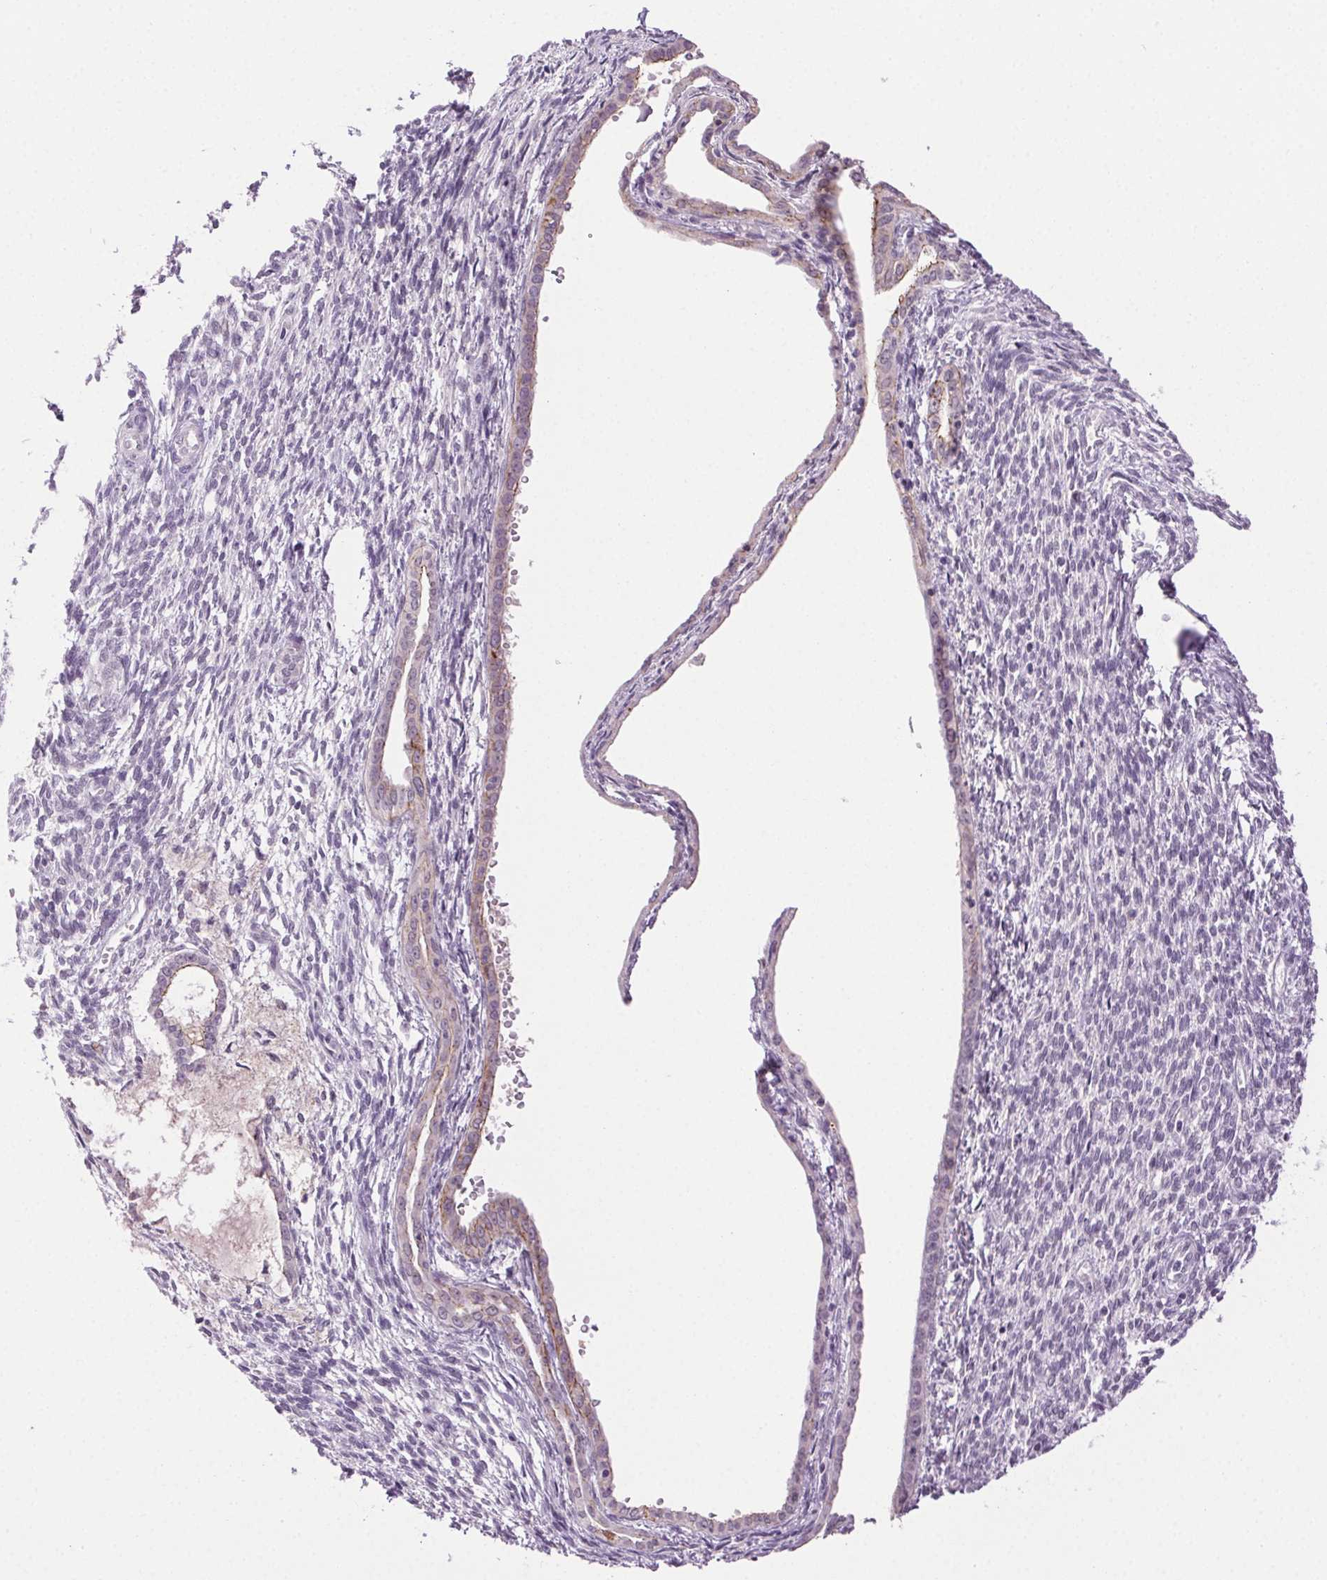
{"staining": {"intensity": "negative", "quantity": "none", "location": "none"}, "tissue": "endometrial cancer", "cell_type": "Tumor cells", "image_type": "cancer", "snomed": [{"axis": "morphology", "description": "Adenocarcinoma, NOS"}, {"axis": "topography", "description": "Endometrium"}], "caption": "A photomicrograph of endometrial cancer (adenocarcinoma) stained for a protein demonstrates no brown staining in tumor cells.", "gene": "CLDN10", "patient": {"sex": "female", "age": 86}}